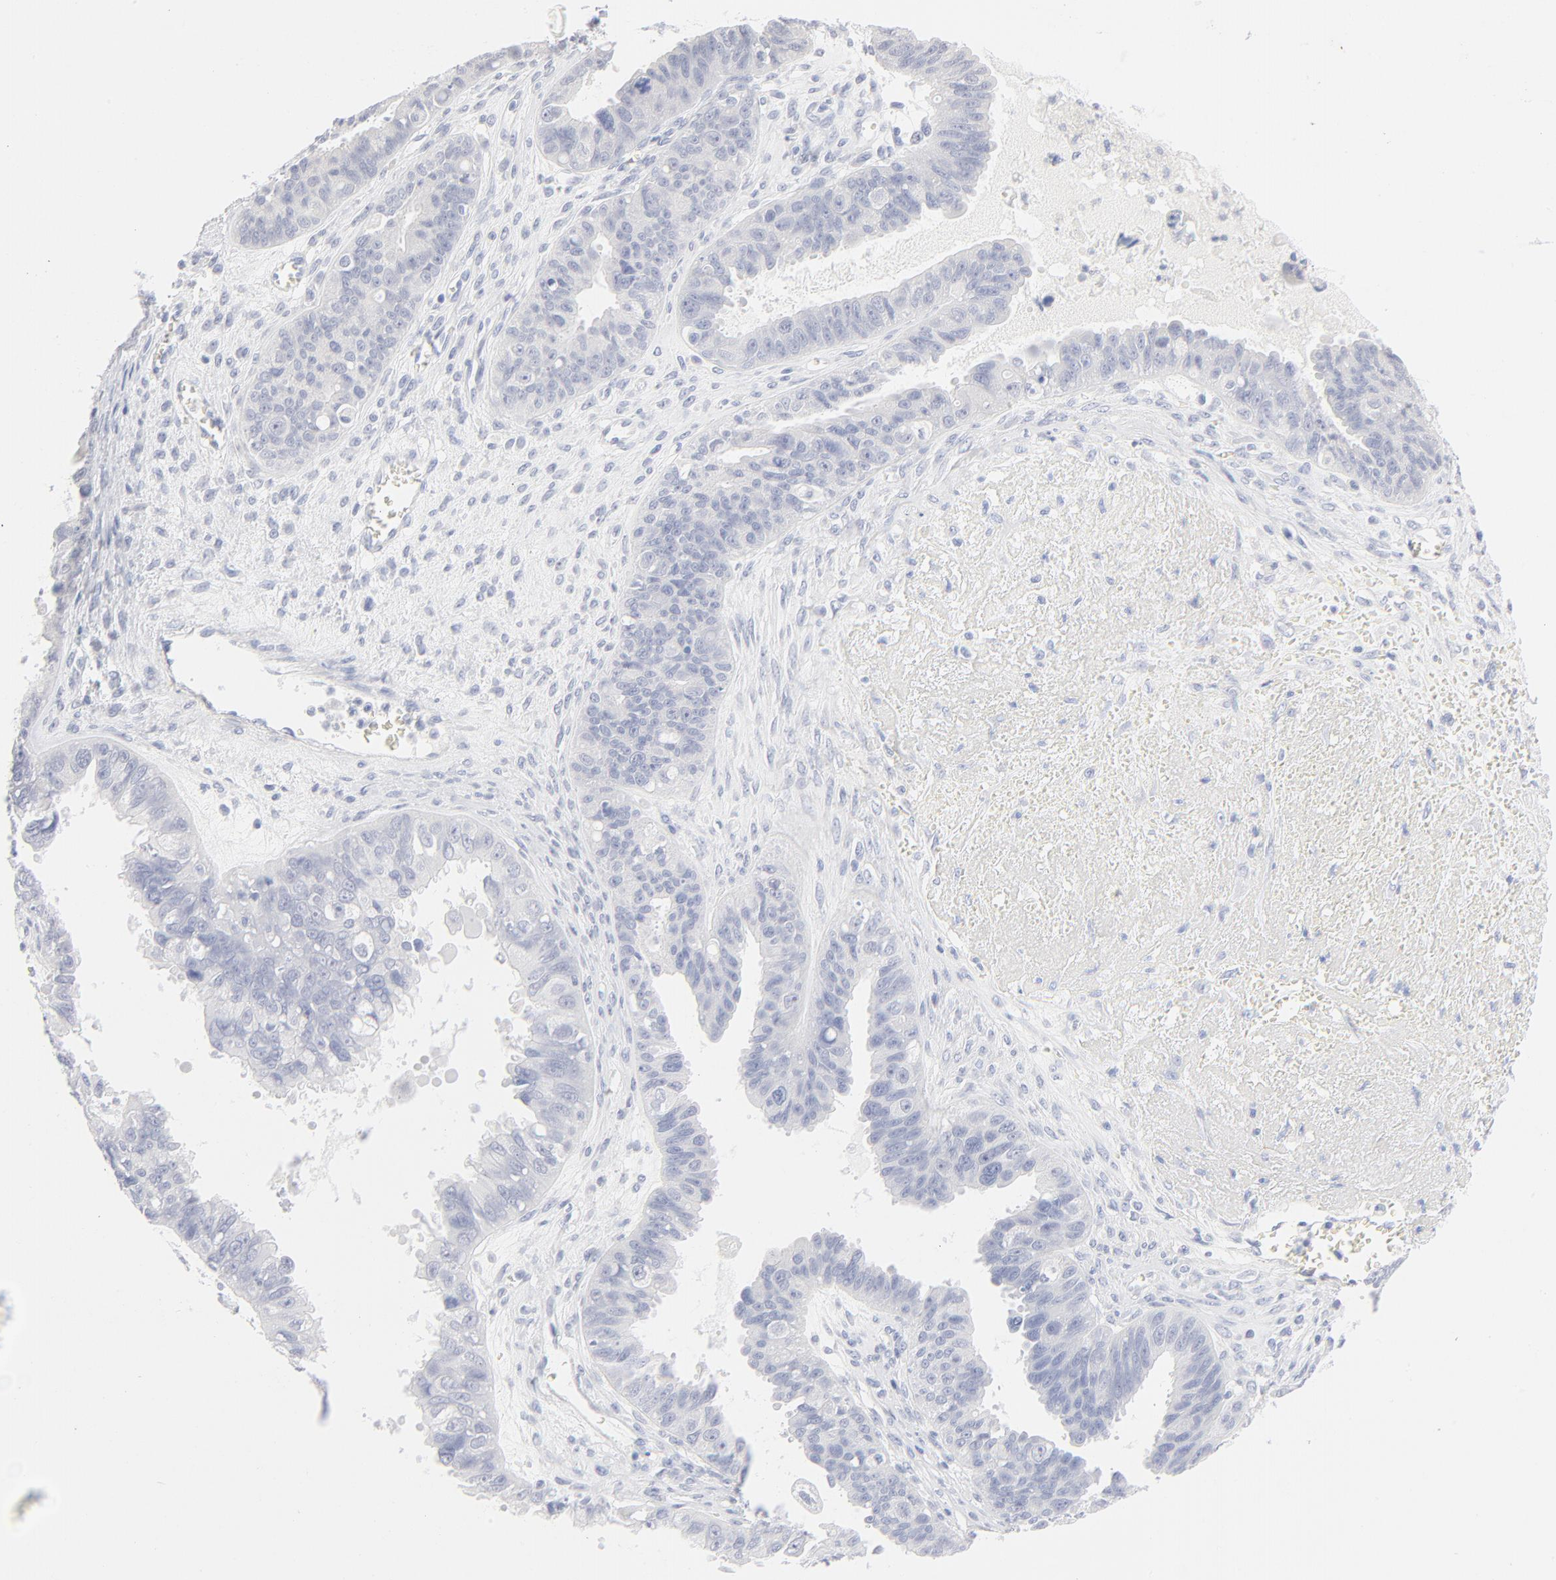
{"staining": {"intensity": "negative", "quantity": "none", "location": "none"}, "tissue": "ovarian cancer", "cell_type": "Tumor cells", "image_type": "cancer", "snomed": [{"axis": "morphology", "description": "Carcinoma, endometroid"}, {"axis": "topography", "description": "Ovary"}], "caption": "The histopathology image demonstrates no significant expression in tumor cells of ovarian endometroid carcinoma. Brightfield microscopy of IHC stained with DAB (3,3'-diaminobenzidine) (brown) and hematoxylin (blue), captured at high magnification.", "gene": "ONECUT1", "patient": {"sex": "female", "age": 85}}